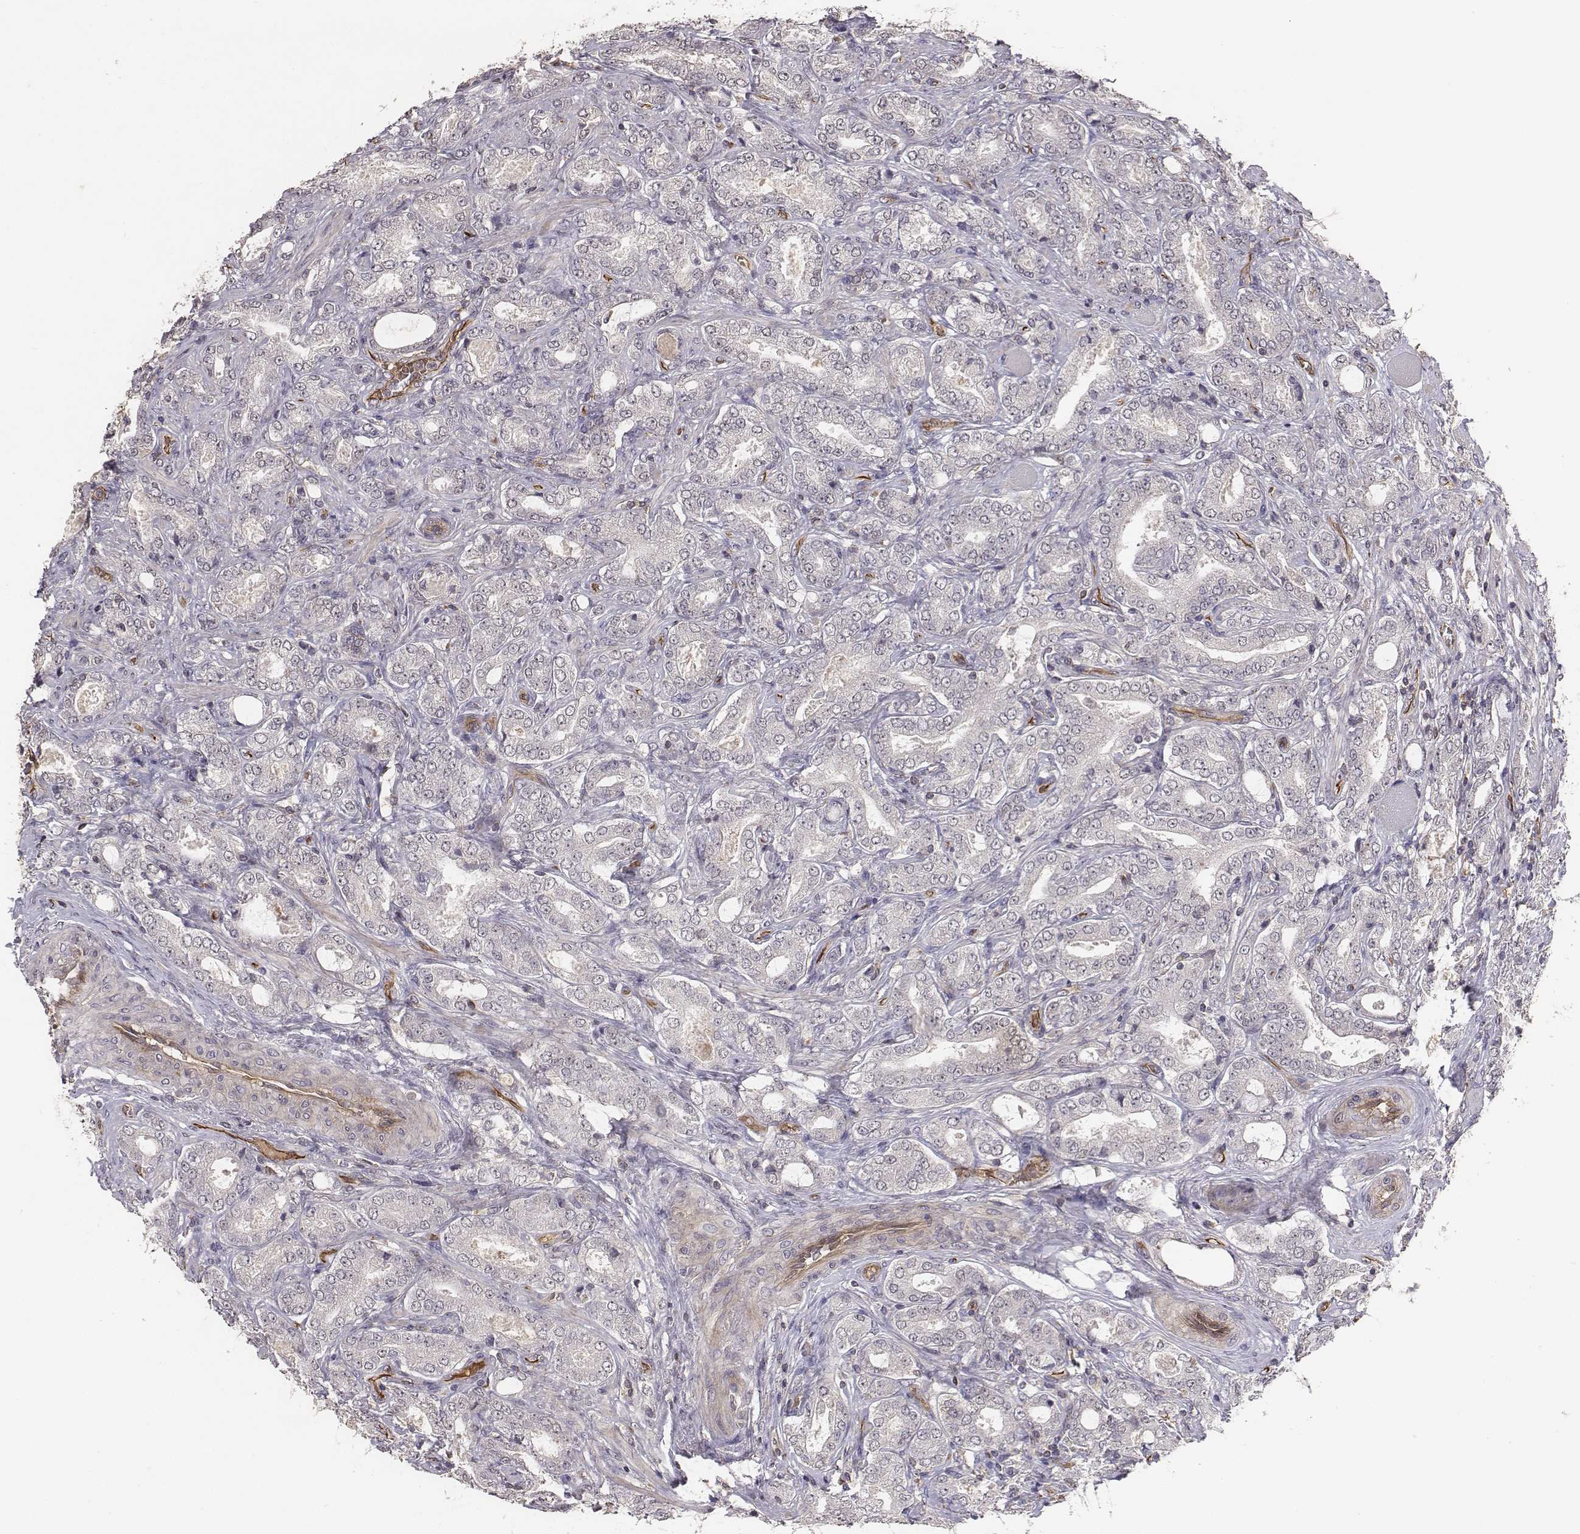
{"staining": {"intensity": "negative", "quantity": "none", "location": "none"}, "tissue": "prostate cancer", "cell_type": "Tumor cells", "image_type": "cancer", "snomed": [{"axis": "morphology", "description": "Adenocarcinoma, NOS"}, {"axis": "topography", "description": "Prostate"}], "caption": "Tumor cells show no significant protein positivity in prostate adenocarcinoma.", "gene": "PTPRG", "patient": {"sex": "male", "age": 64}}